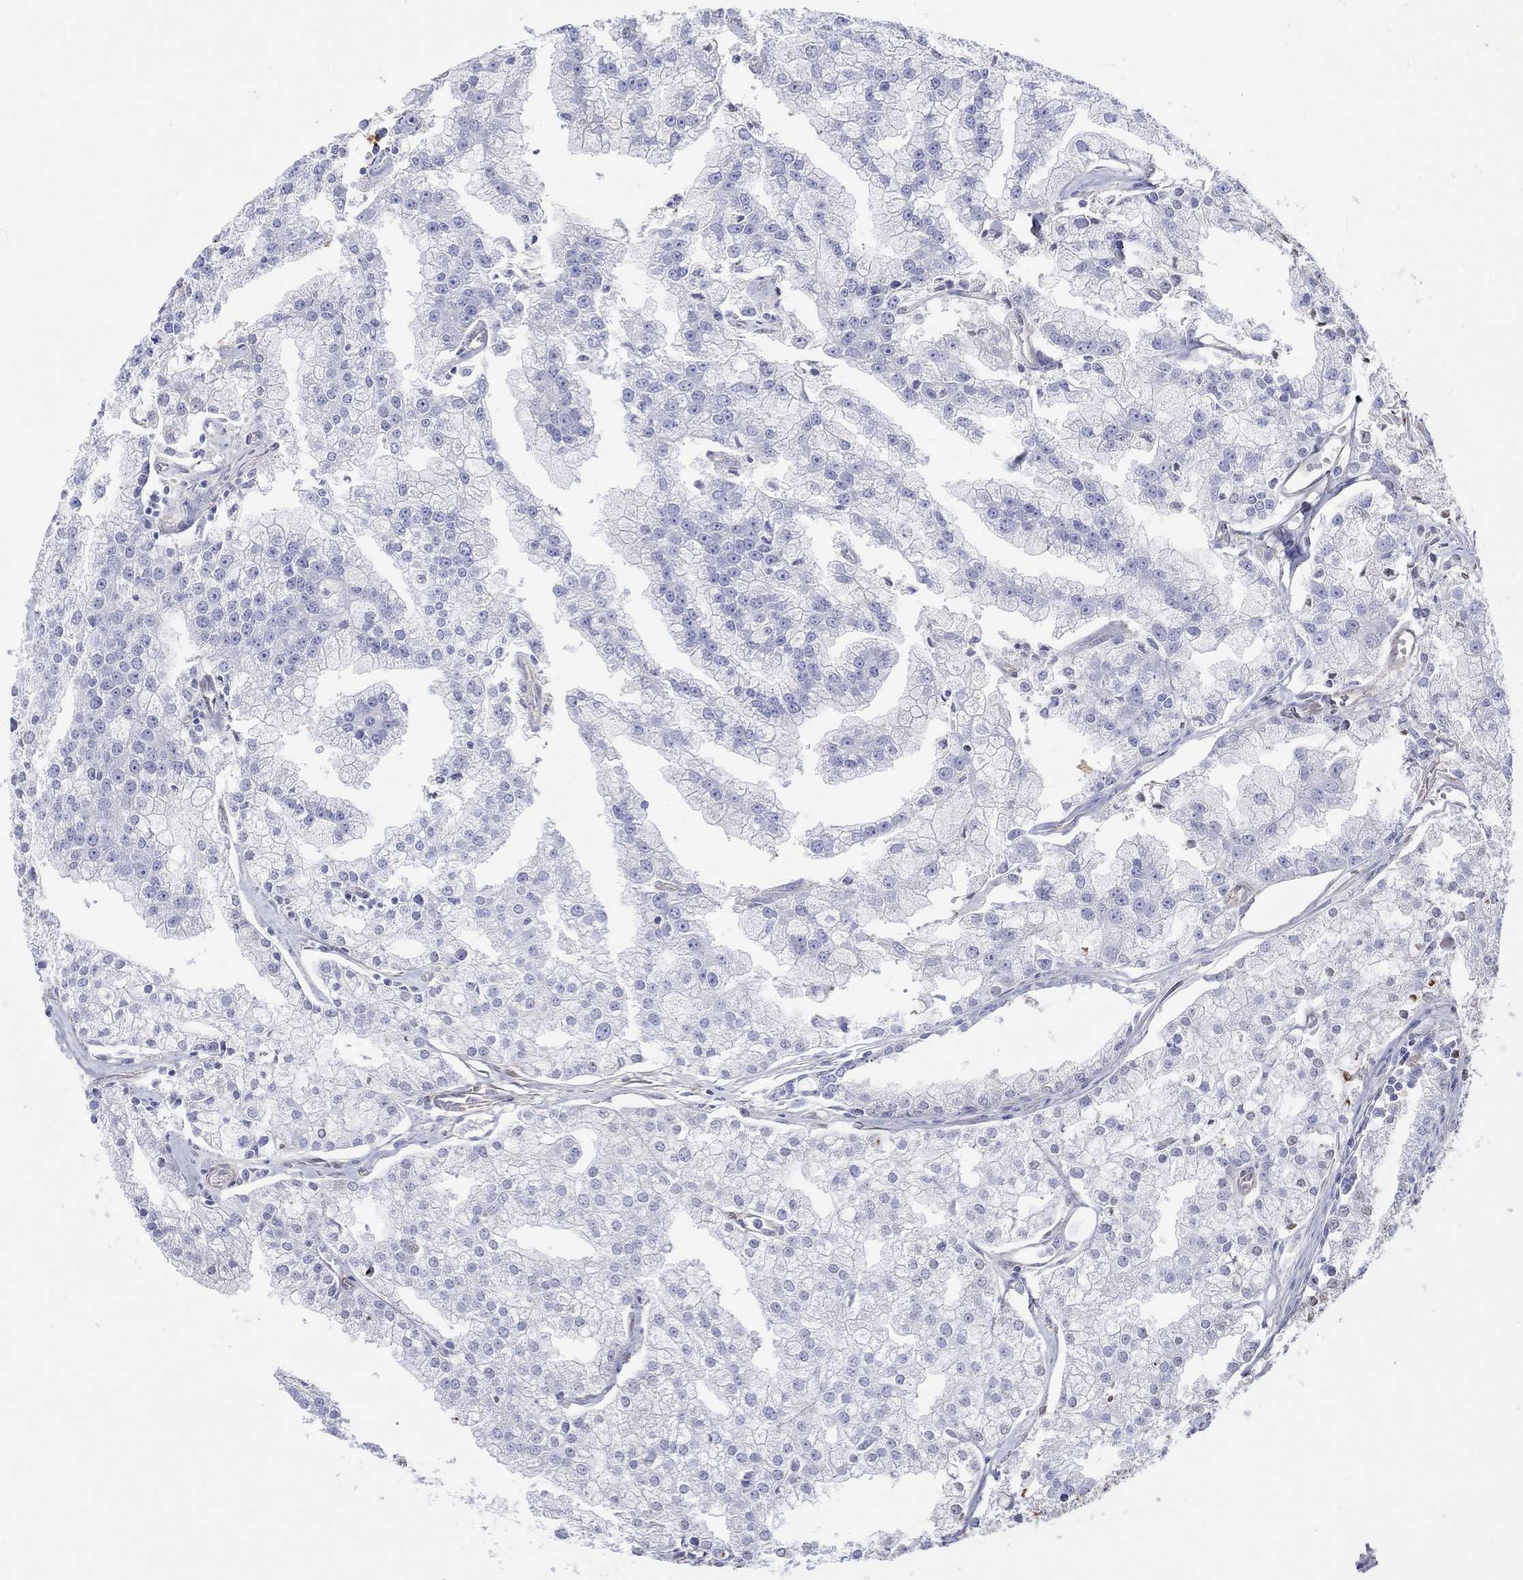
{"staining": {"intensity": "negative", "quantity": "none", "location": "none"}, "tissue": "prostate cancer", "cell_type": "Tumor cells", "image_type": "cancer", "snomed": [{"axis": "morphology", "description": "Adenocarcinoma, NOS"}, {"axis": "topography", "description": "Prostate"}], "caption": "This is an IHC histopathology image of human prostate adenocarcinoma. There is no expression in tumor cells.", "gene": "CDY2B", "patient": {"sex": "male", "age": 70}}